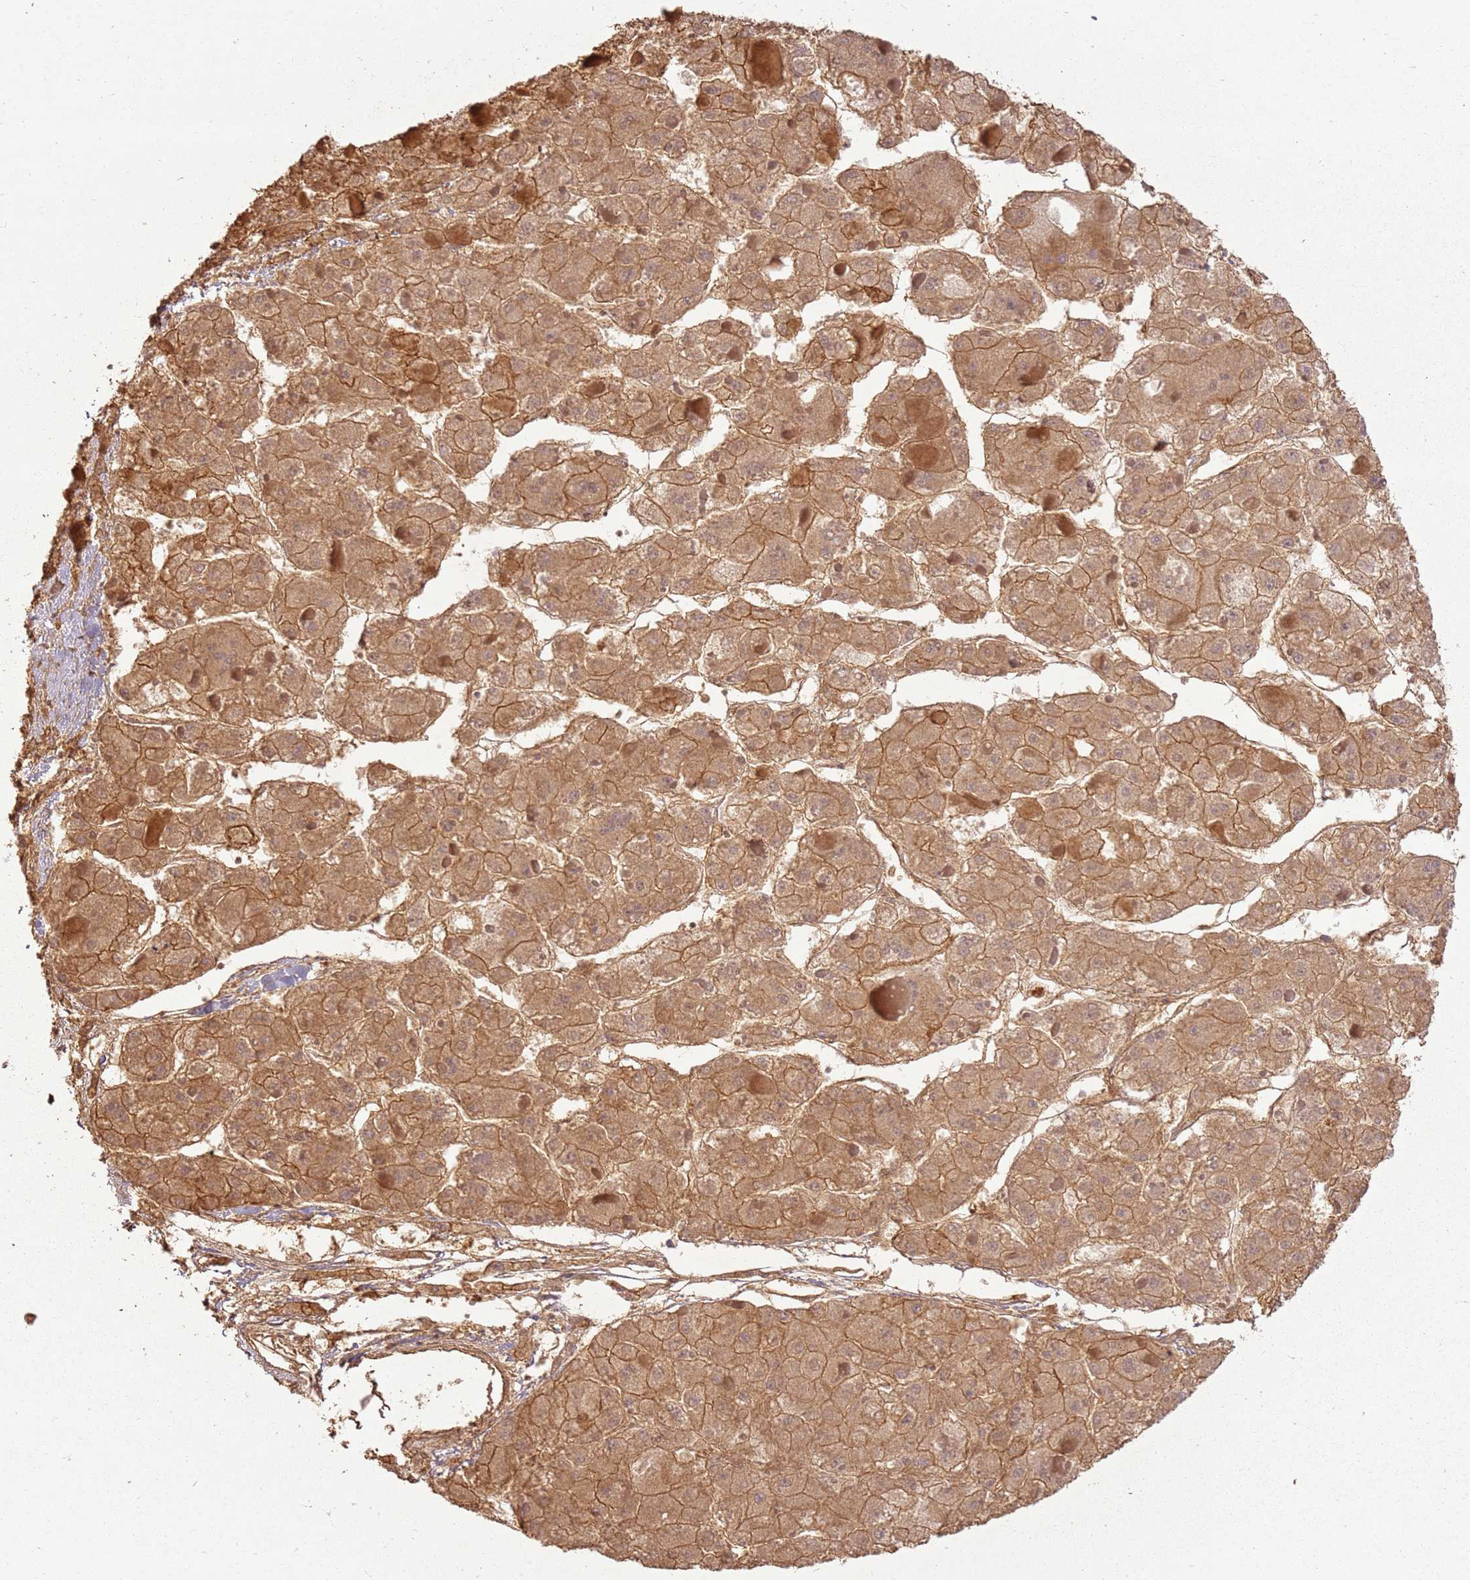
{"staining": {"intensity": "moderate", "quantity": ">75%", "location": "cytoplasmic/membranous"}, "tissue": "liver cancer", "cell_type": "Tumor cells", "image_type": "cancer", "snomed": [{"axis": "morphology", "description": "Carcinoma, Hepatocellular, NOS"}, {"axis": "topography", "description": "Liver"}], "caption": "This image demonstrates IHC staining of human hepatocellular carcinoma (liver), with medium moderate cytoplasmic/membranous positivity in about >75% of tumor cells.", "gene": "ZNF776", "patient": {"sex": "female", "age": 73}}